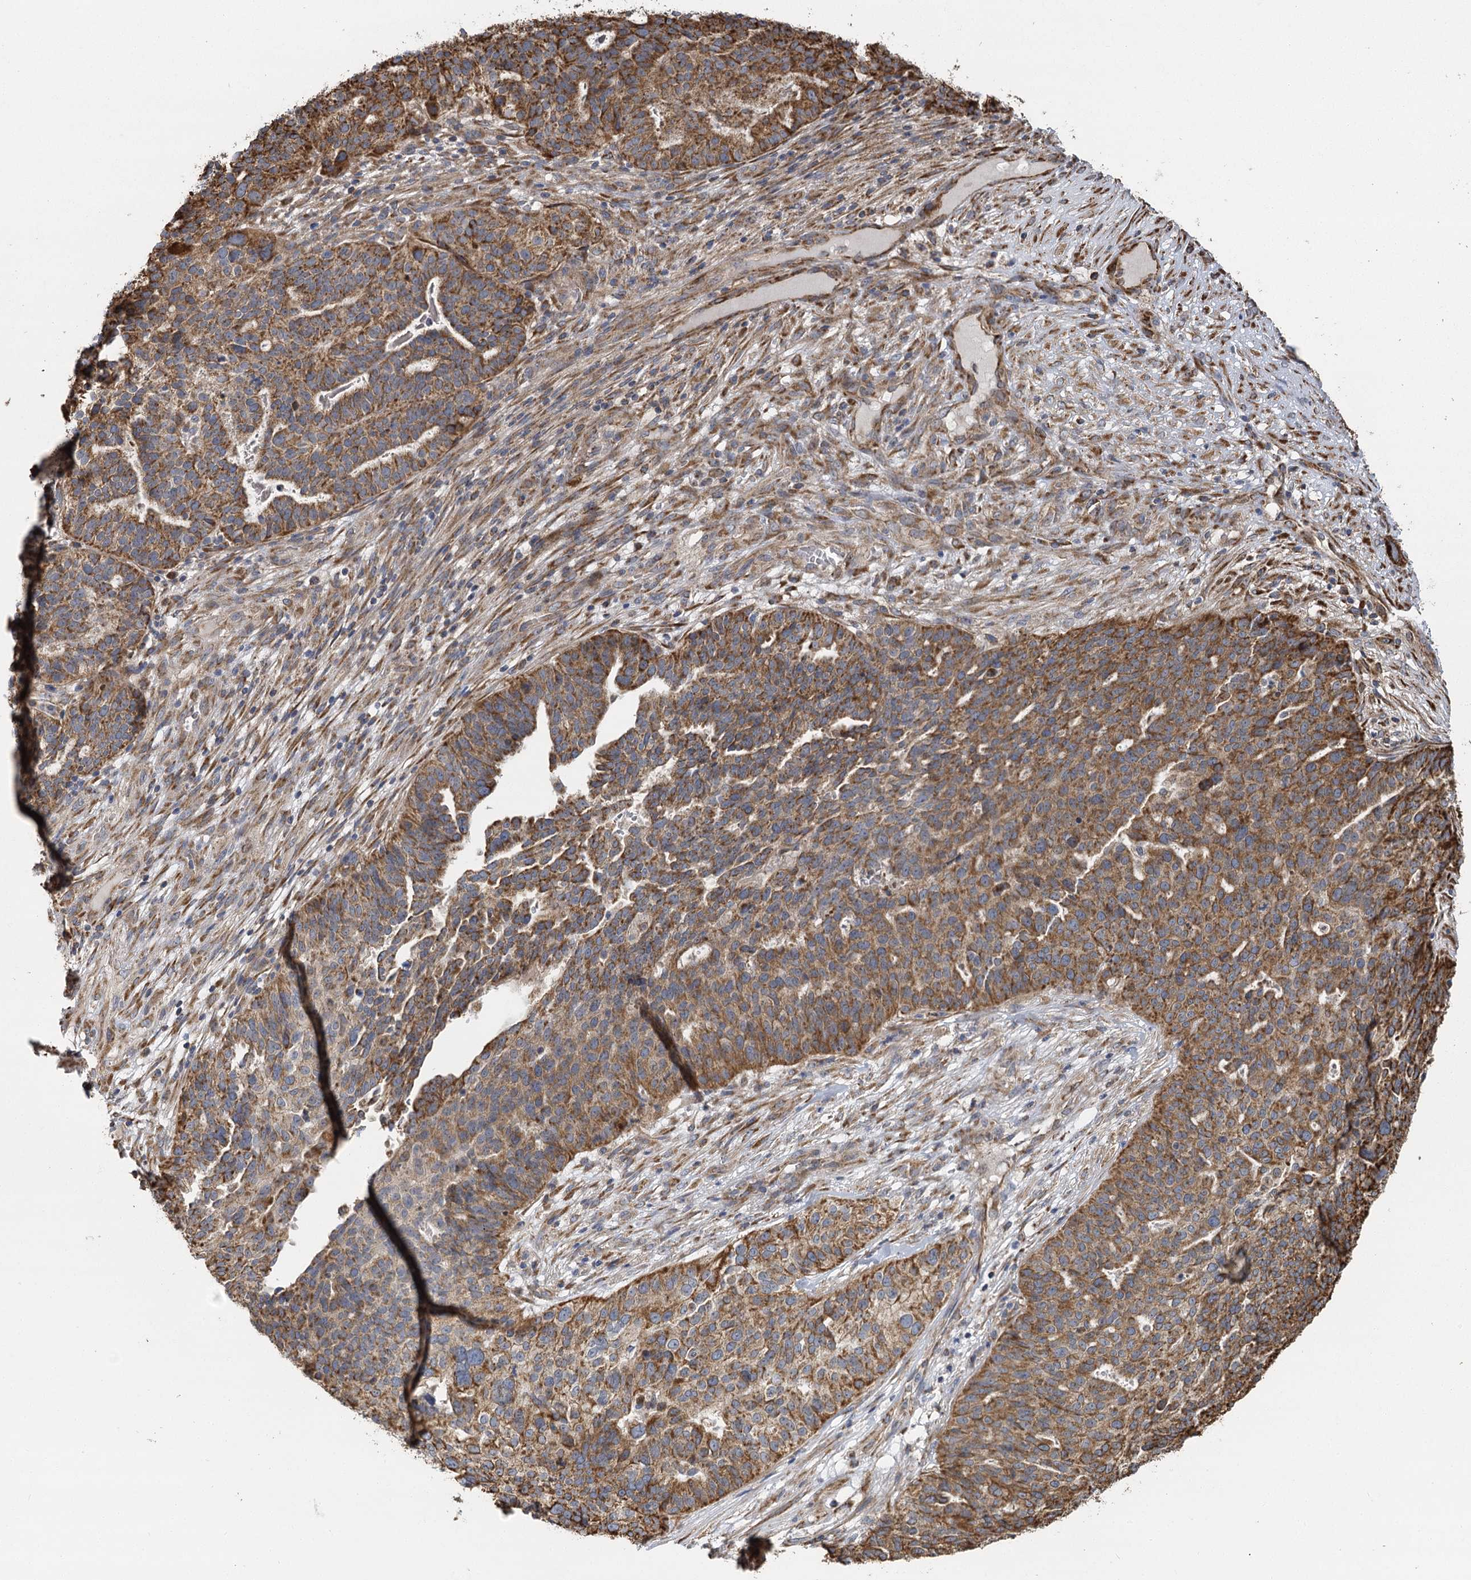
{"staining": {"intensity": "moderate", "quantity": ">75%", "location": "cytoplasmic/membranous"}, "tissue": "ovarian cancer", "cell_type": "Tumor cells", "image_type": "cancer", "snomed": [{"axis": "morphology", "description": "Cystadenocarcinoma, serous, NOS"}, {"axis": "topography", "description": "Ovary"}], "caption": "The image shows staining of ovarian cancer (serous cystadenocarcinoma), revealing moderate cytoplasmic/membranous protein staining (brown color) within tumor cells. (DAB IHC, brown staining for protein, blue staining for nuclei).", "gene": "IL11RA", "patient": {"sex": "female", "age": 59}}